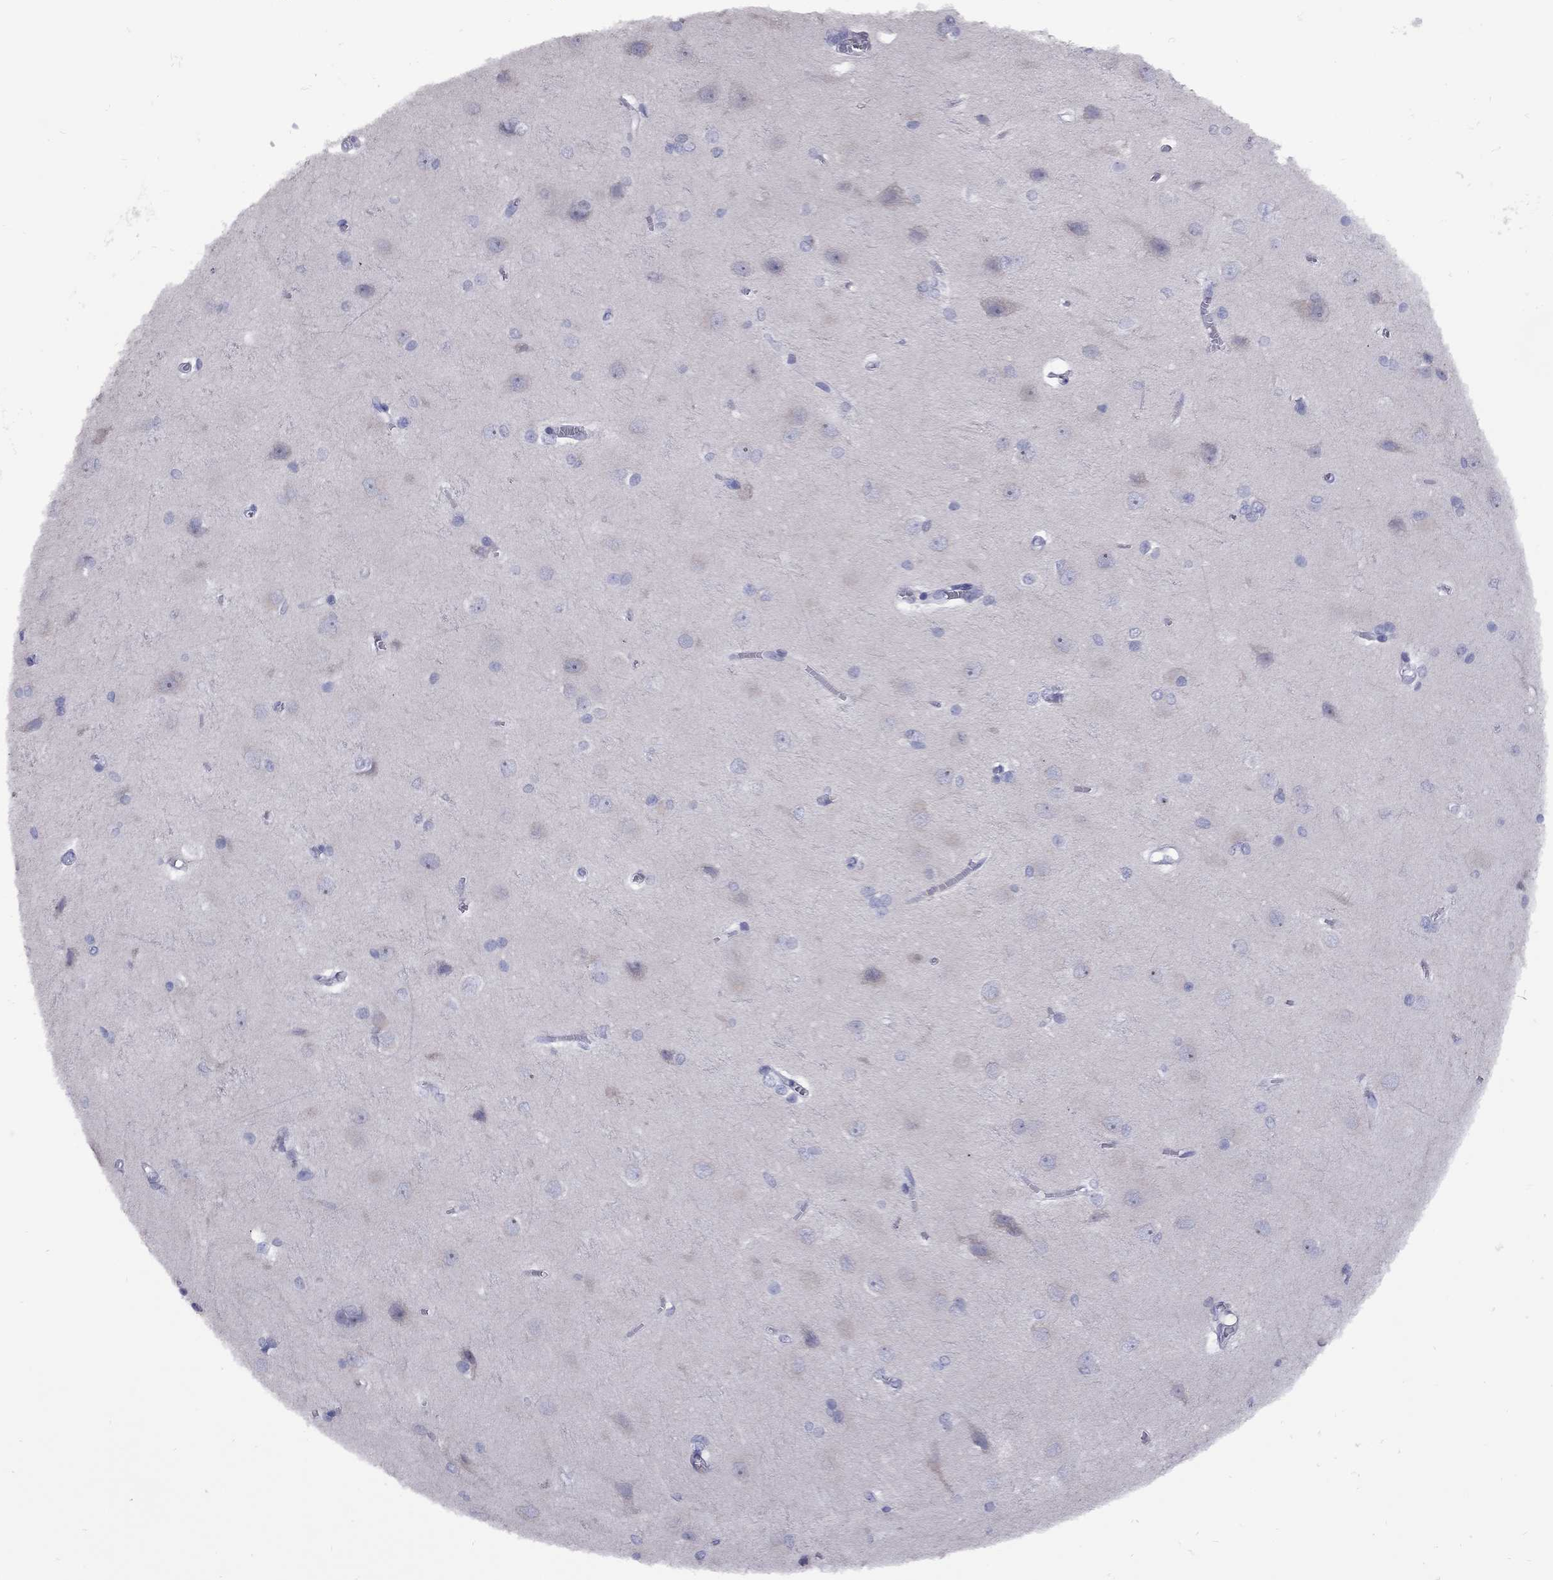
{"staining": {"intensity": "negative", "quantity": "none", "location": "none"}, "tissue": "cerebral cortex", "cell_type": "Endothelial cells", "image_type": "normal", "snomed": [{"axis": "morphology", "description": "Normal tissue, NOS"}, {"axis": "topography", "description": "Cerebral cortex"}], "caption": "Immunohistochemistry (IHC) photomicrograph of unremarkable human cerebral cortex stained for a protein (brown), which displays no expression in endothelial cells. (Brightfield microscopy of DAB (3,3'-diaminobenzidine) immunohistochemistry (IHC) at high magnification).", "gene": "EPPIN", "patient": {"sex": "male", "age": 37}}